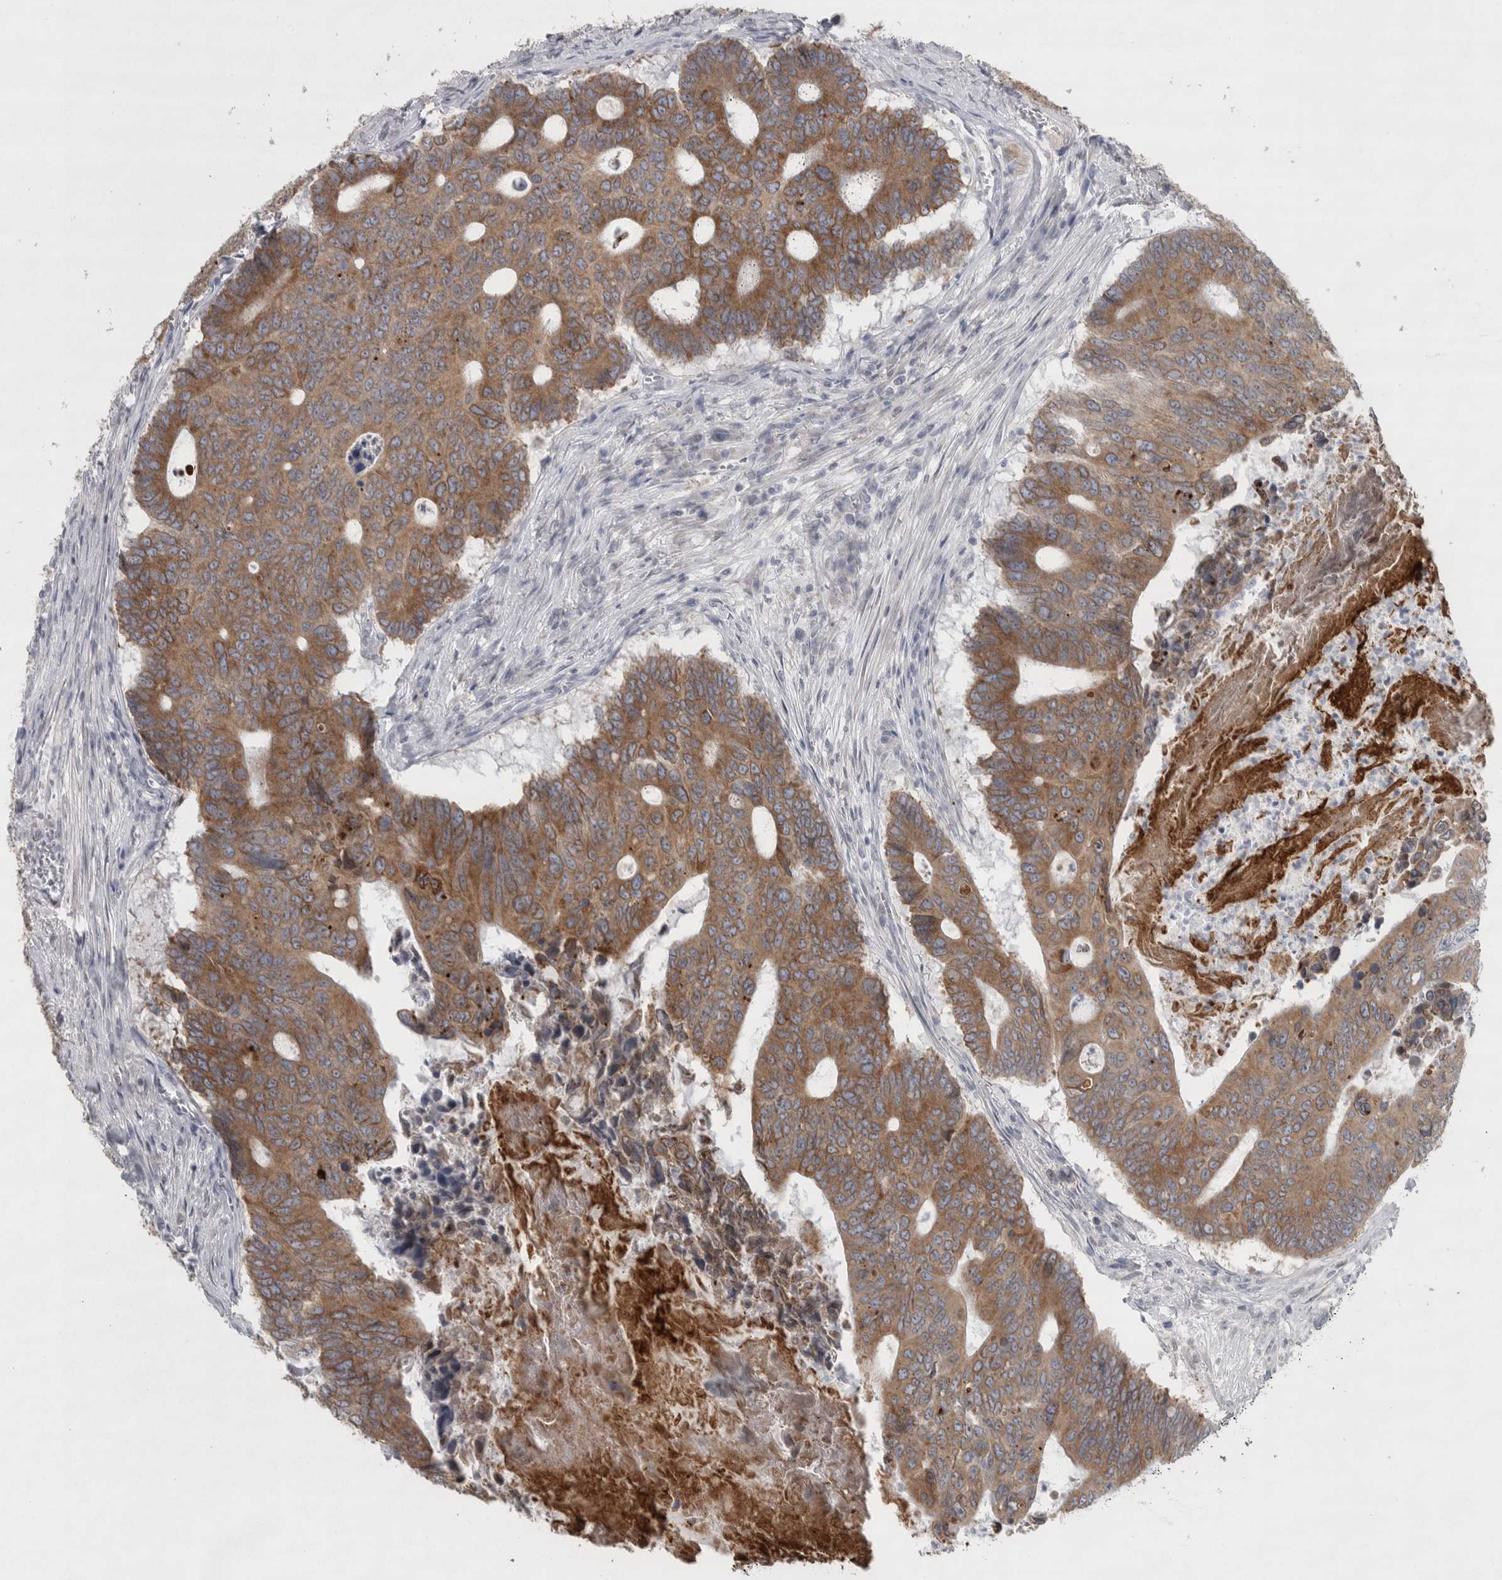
{"staining": {"intensity": "moderate", "quantity": ">75%", "location": "cytoplasmic/membranous"}, "tissue": "colorectal cancer", "cell_type": "Tumor cells", "image_type": "cancer", "snomed": [{"axis": "morphology", "description": "Adenocarcinoma, NOS"}, {"axis": "topography", "description": "Colon"}], "caption": "Adenocarcinoma (colorectal) was stained to show a protein in brown. There is medium levels of moderate cytoplasmic/membranous staining in approximately >75% of tumor cells.", "gene": "SIGMAR1", "patient": {"sex": "male", "age": 87}}